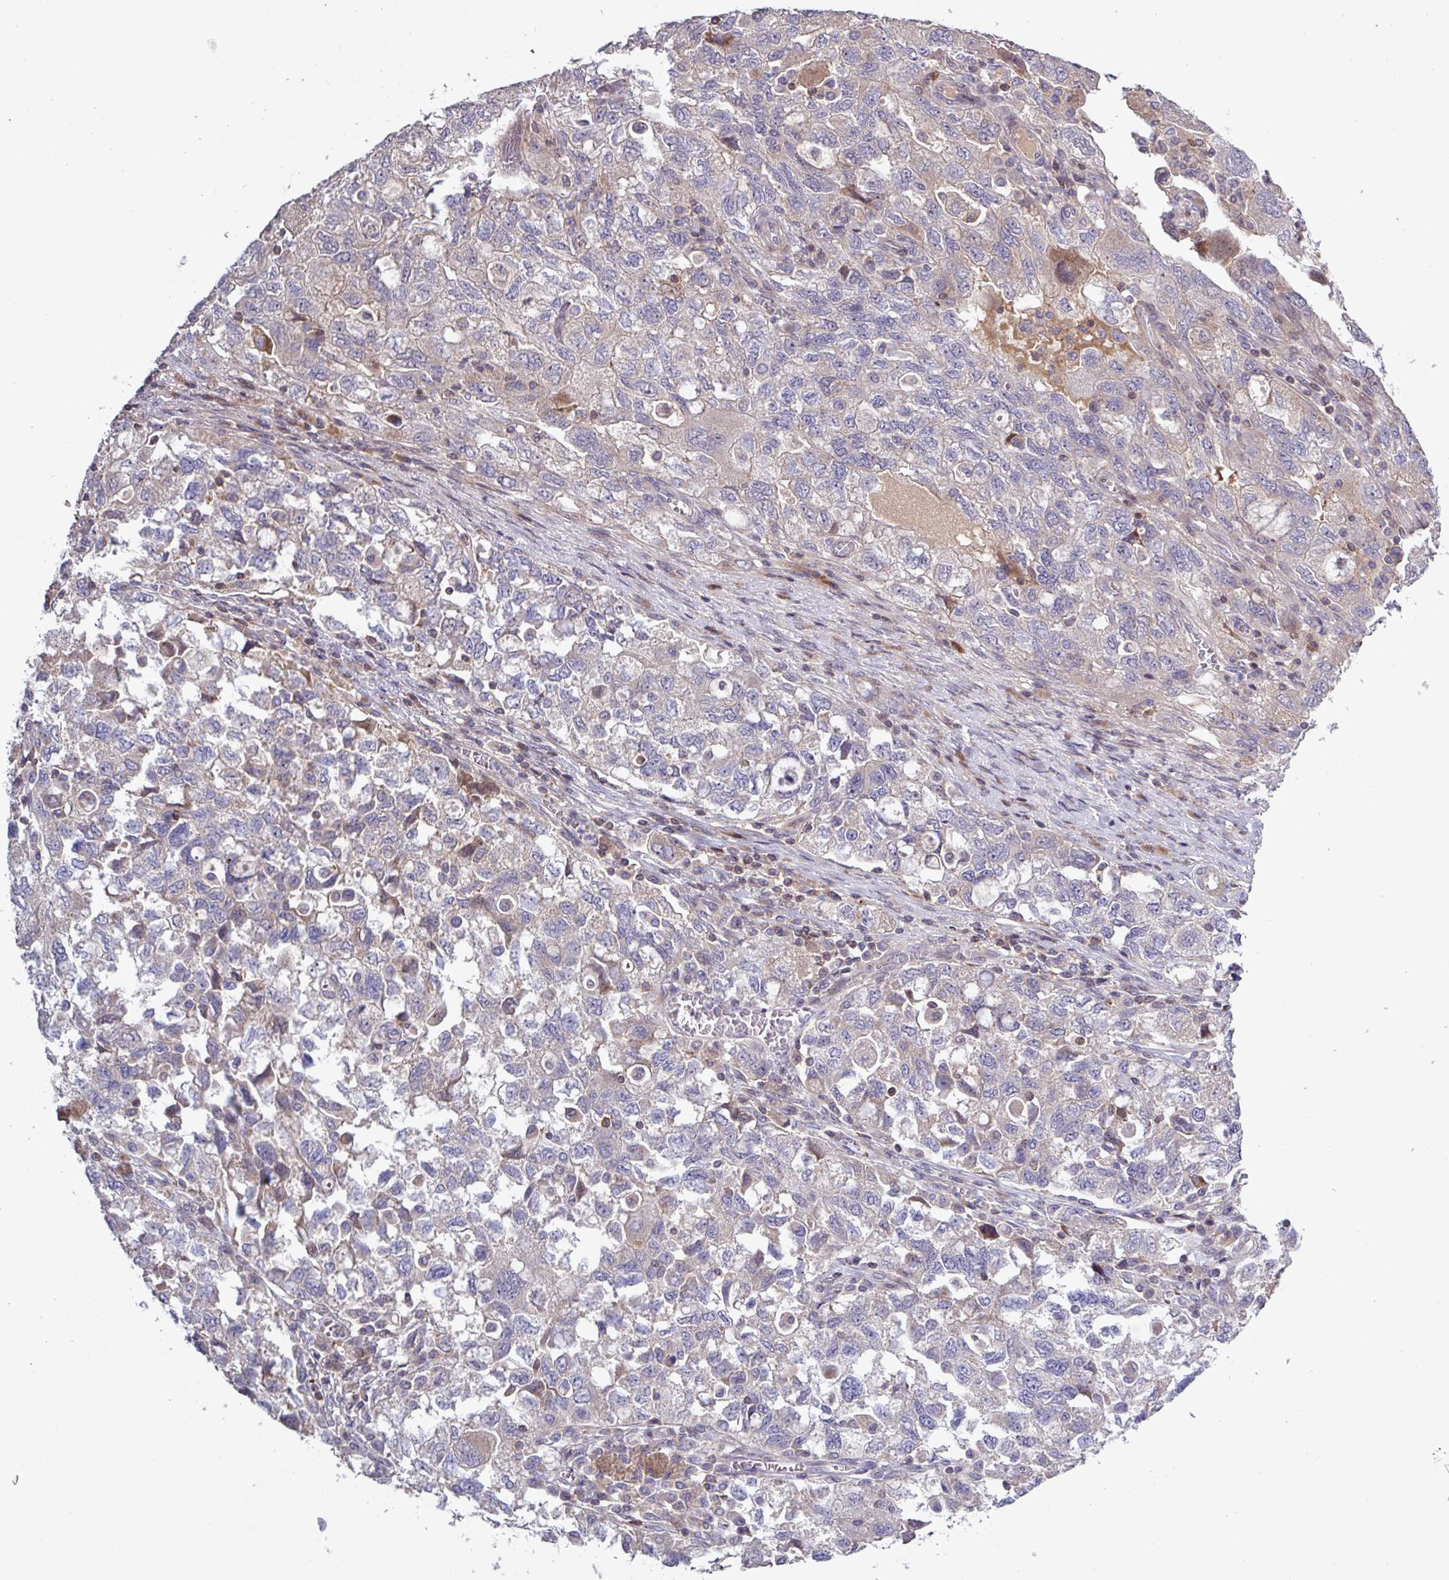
{"staining": {"intensity": "weak", "quantity": "<25%", "location": "cytoplasmic/membranous"}, "tissue": "ovarian cancer", "cell_type": "Tumor cells", "image_type": "cancer", "snomed": [{"axis": "morphology", "description": "Carcinoma, NOS"}, {"axis": "morphology", "description": "Cystadenocarcinoma, serous, NOS"}, {"axis": "topography", "description": "Ovary"}], "caption": "Human ovarian carcinoma stained for a protein using IHC exhibits no expression in tumor cells.", "gene": "TNFSF12", "patient": {"sex": "female", "age": 69}}